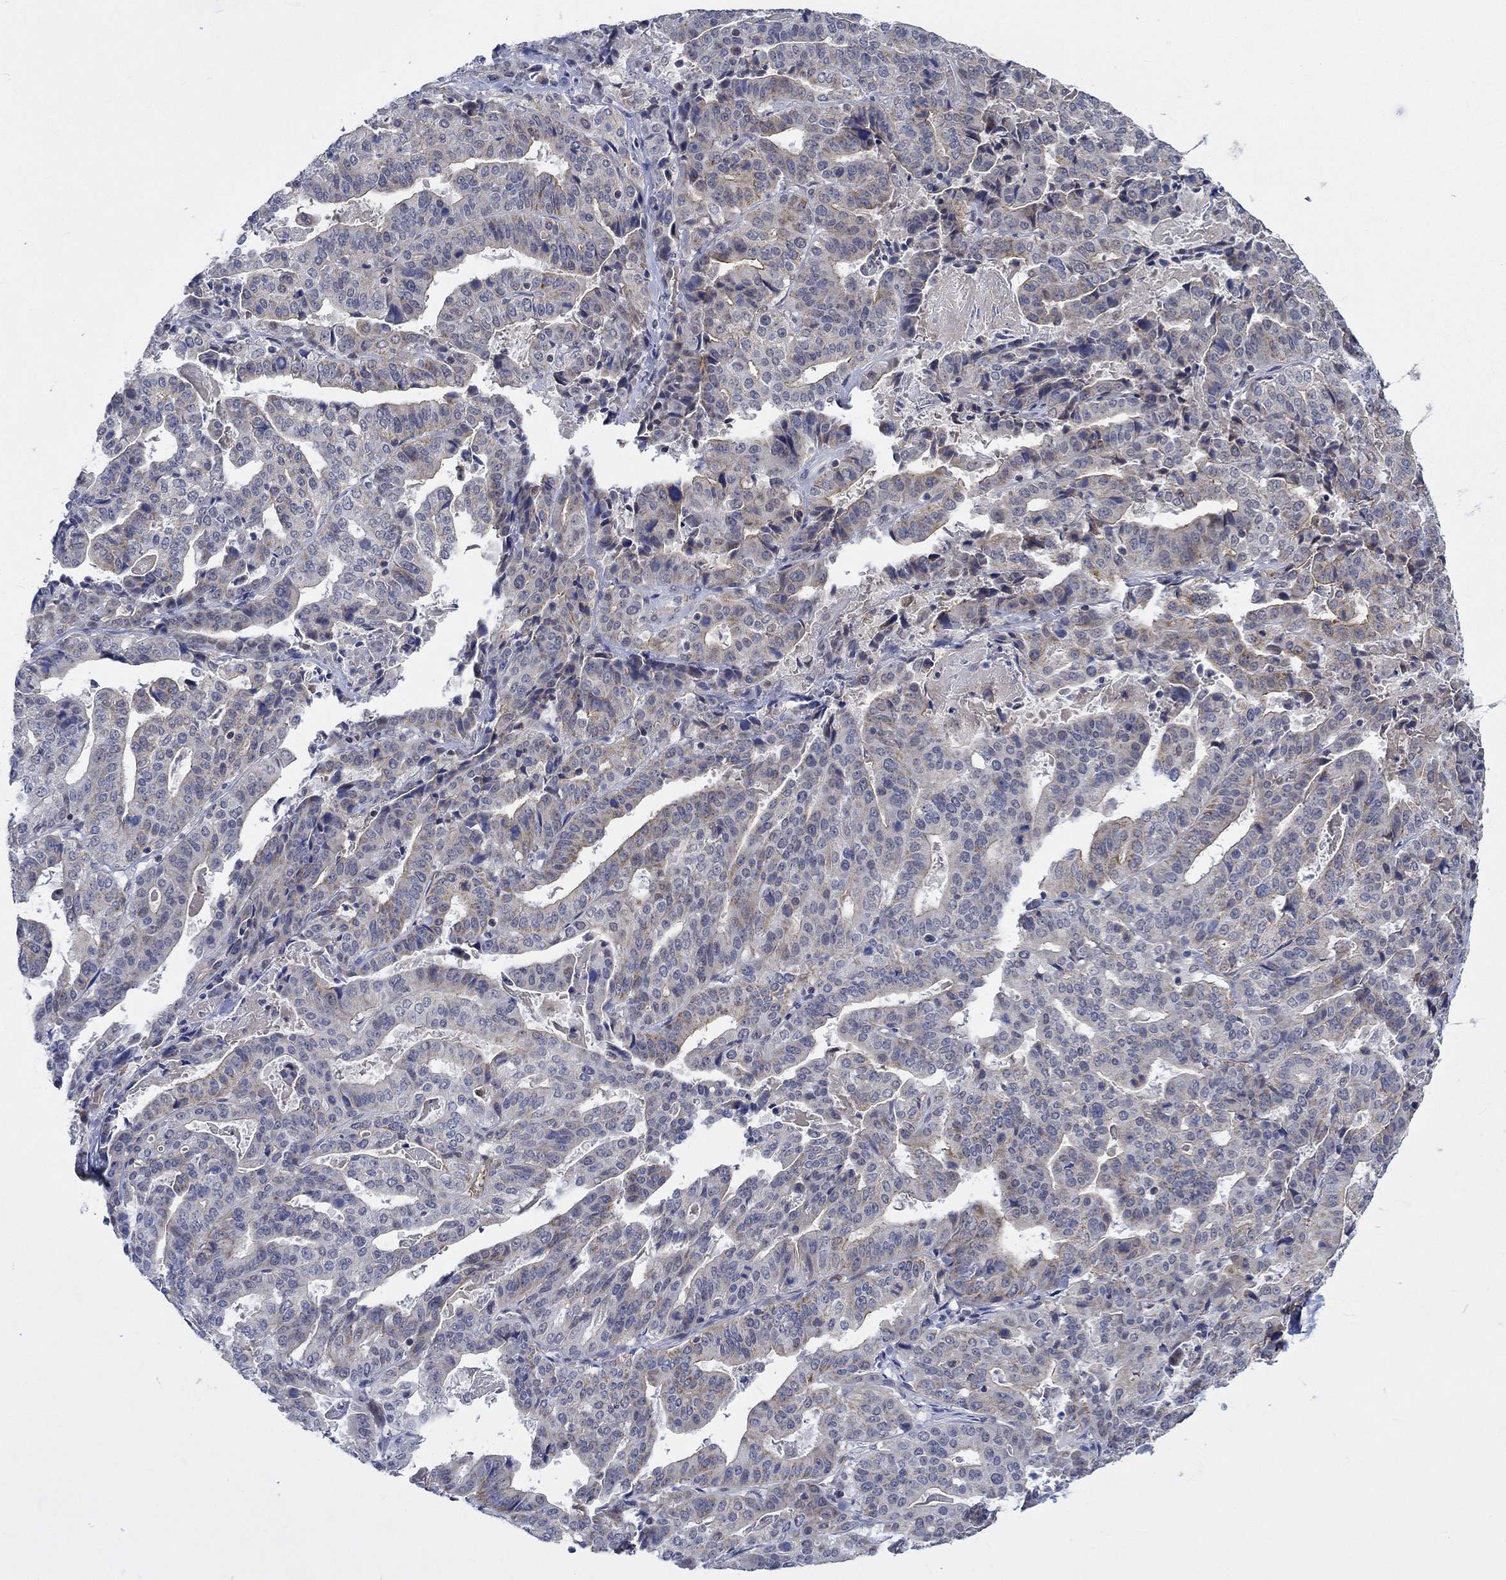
{"staining": {"intensity": "moderate", "quantity": "<25%", "location": "cytoplasmic/membranous"}, "tissue": "stomach cancer", "cell_type": "Tumor cells", "image_type": "cancer", "snomed": [{"axis": "morphology", "description": "Adenocarcinoma, NOS"}, {"axis": "topography", "description": "Stomach"}], "caption": "An immunohistochemistry (IHC) photomicrograph of tumor tissue is shown. Protein staining in brown shows moderate cytoplasmic/membranous positivity in stomach adenocarcinoma within tumor cells. The staining was performed using DAB to visualize the protein expression in brown, while the nuclei were stained in blue with hematoxylin (Magnification: 20x).", "gene": "WASF1", "patient": {"sex": "male", "age": 48}}